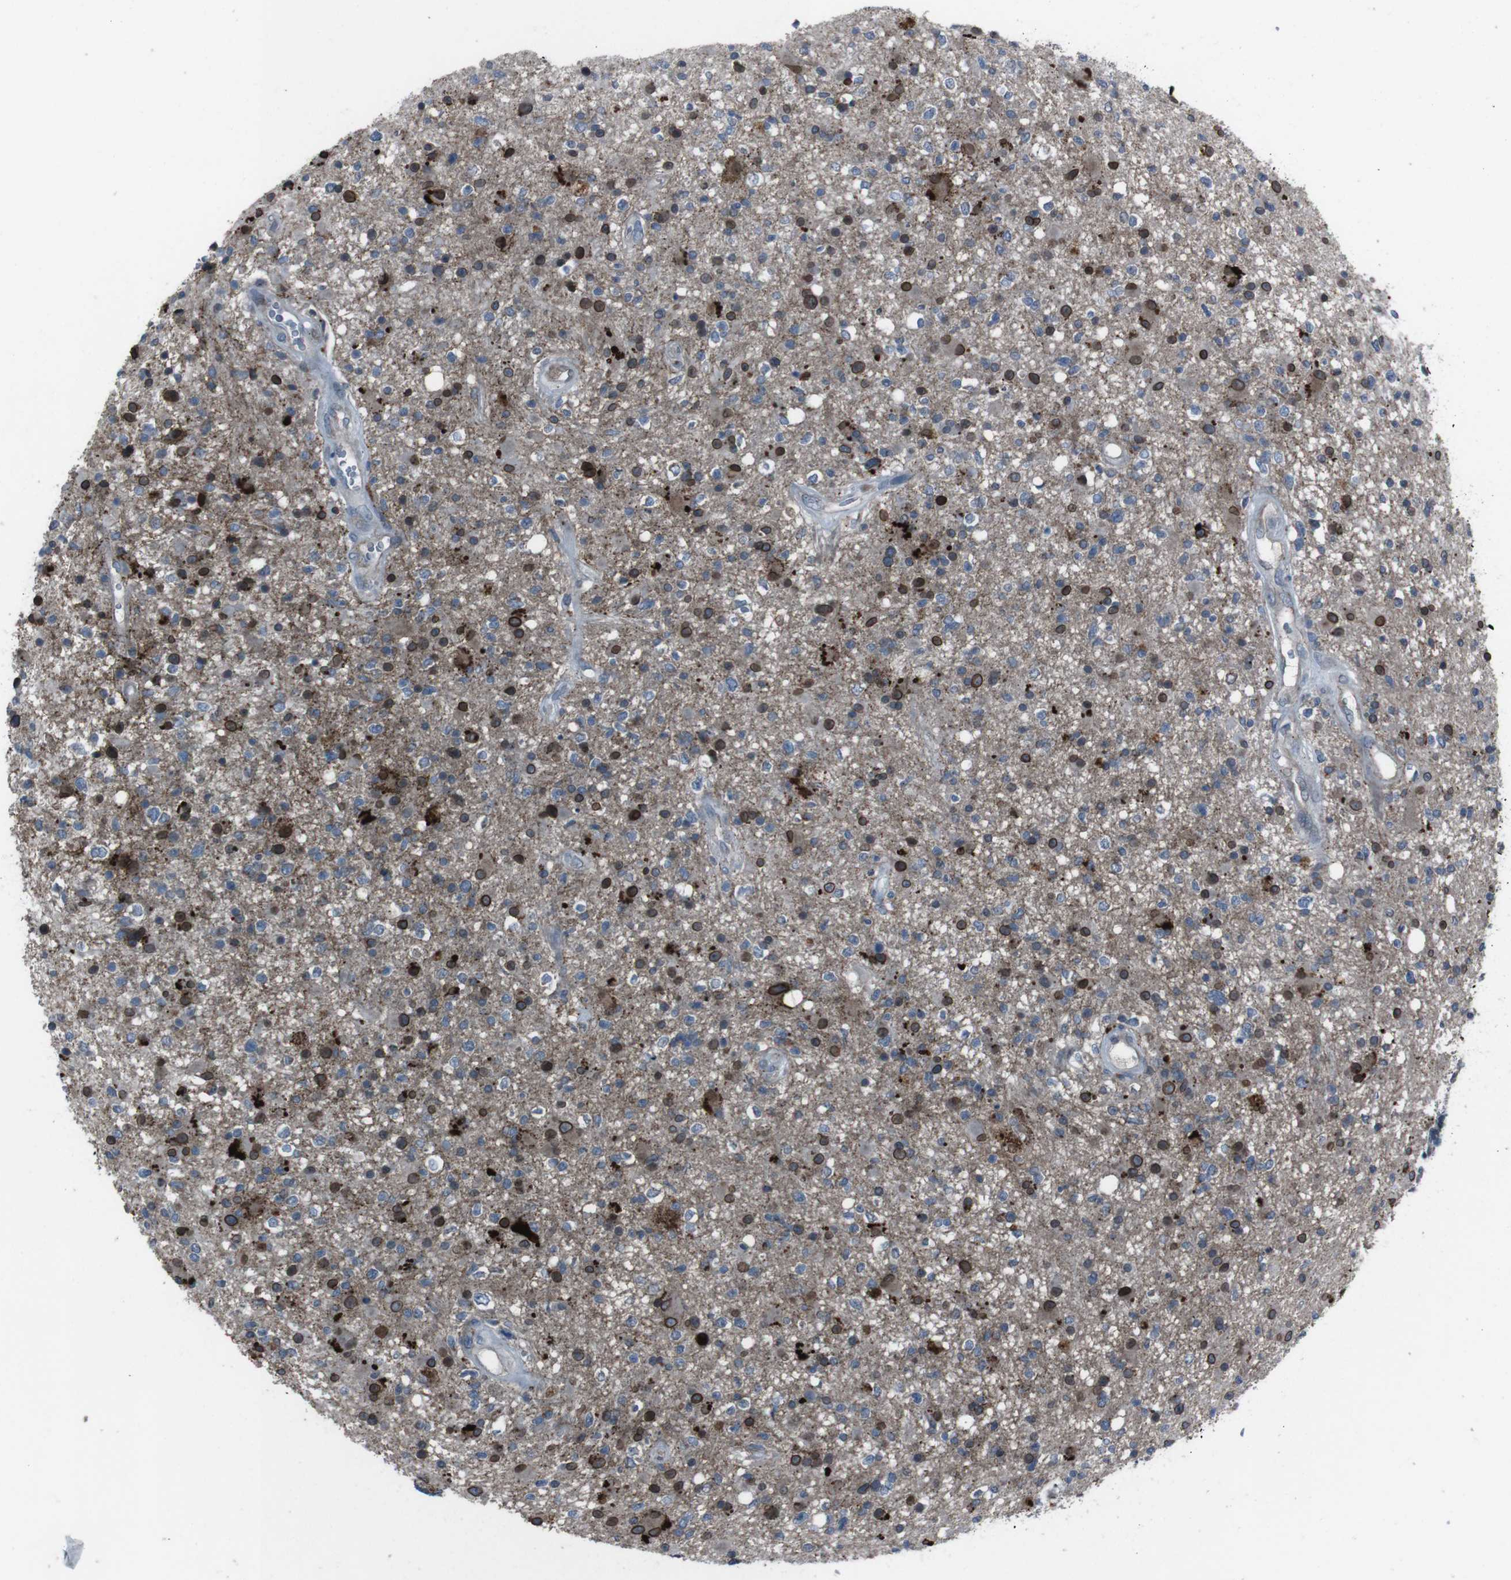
{"staining": {"intensity": "strong", "quantity": "25%-75%", "location": "cytoplasmic/membranous,nuclear"}, "tissue": "glioma", "cell_type": "Tumor cells", "image_type": "cancer", "snomed": [{"axis": "morphology", "description": "Glioma, malignant, High grade"}, {"axis": "topography", "description": "Brain"}], "caption": "A high amount of strong cytoplasmic/membranous and nuclear expression is identified in about 25%-75% of tumor cells in glioma tissue.", "gene": "EFNA5", "patient": {"sex": "male", "age": 33}}